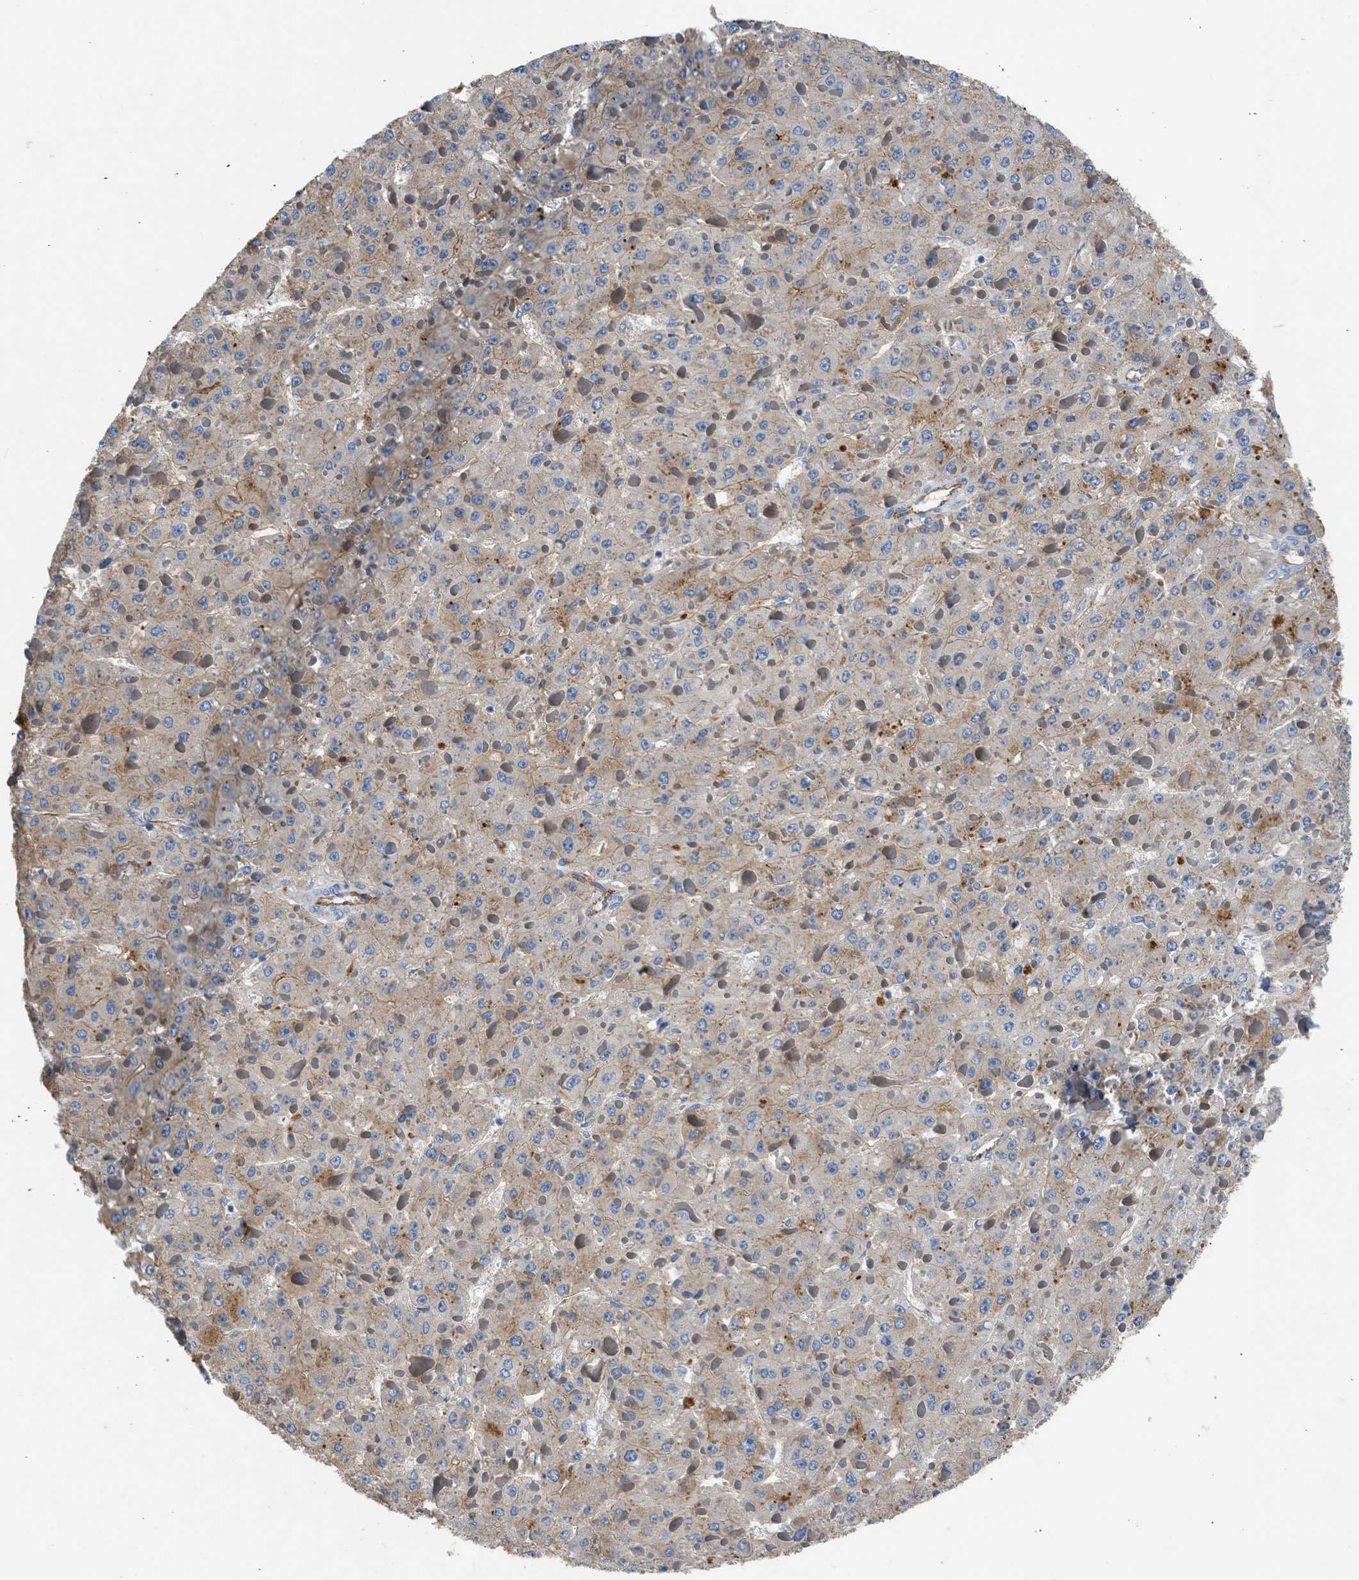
{"staining": {"intensity": "weak", "quantity": "25%-75%", "location": "cytoplasmic/membranous"}, "tissue": "liver cancer", "cell_type": "Tumor cells", "image_type": "cancer", "snomed": [{"axis": "morphology", "description": "Carcinoma, Hepatocellular, NOS"}, {"axis": "topography", "description": "Liver"}], "caption": "Human liver cancer stained for a protein (brown) demonstrates weak cytoplasmic/membranous positive expression in about 25%-75% of tumor cells.", "gene": "ULK4", "patient": {"sex": "female", "age": 73}}